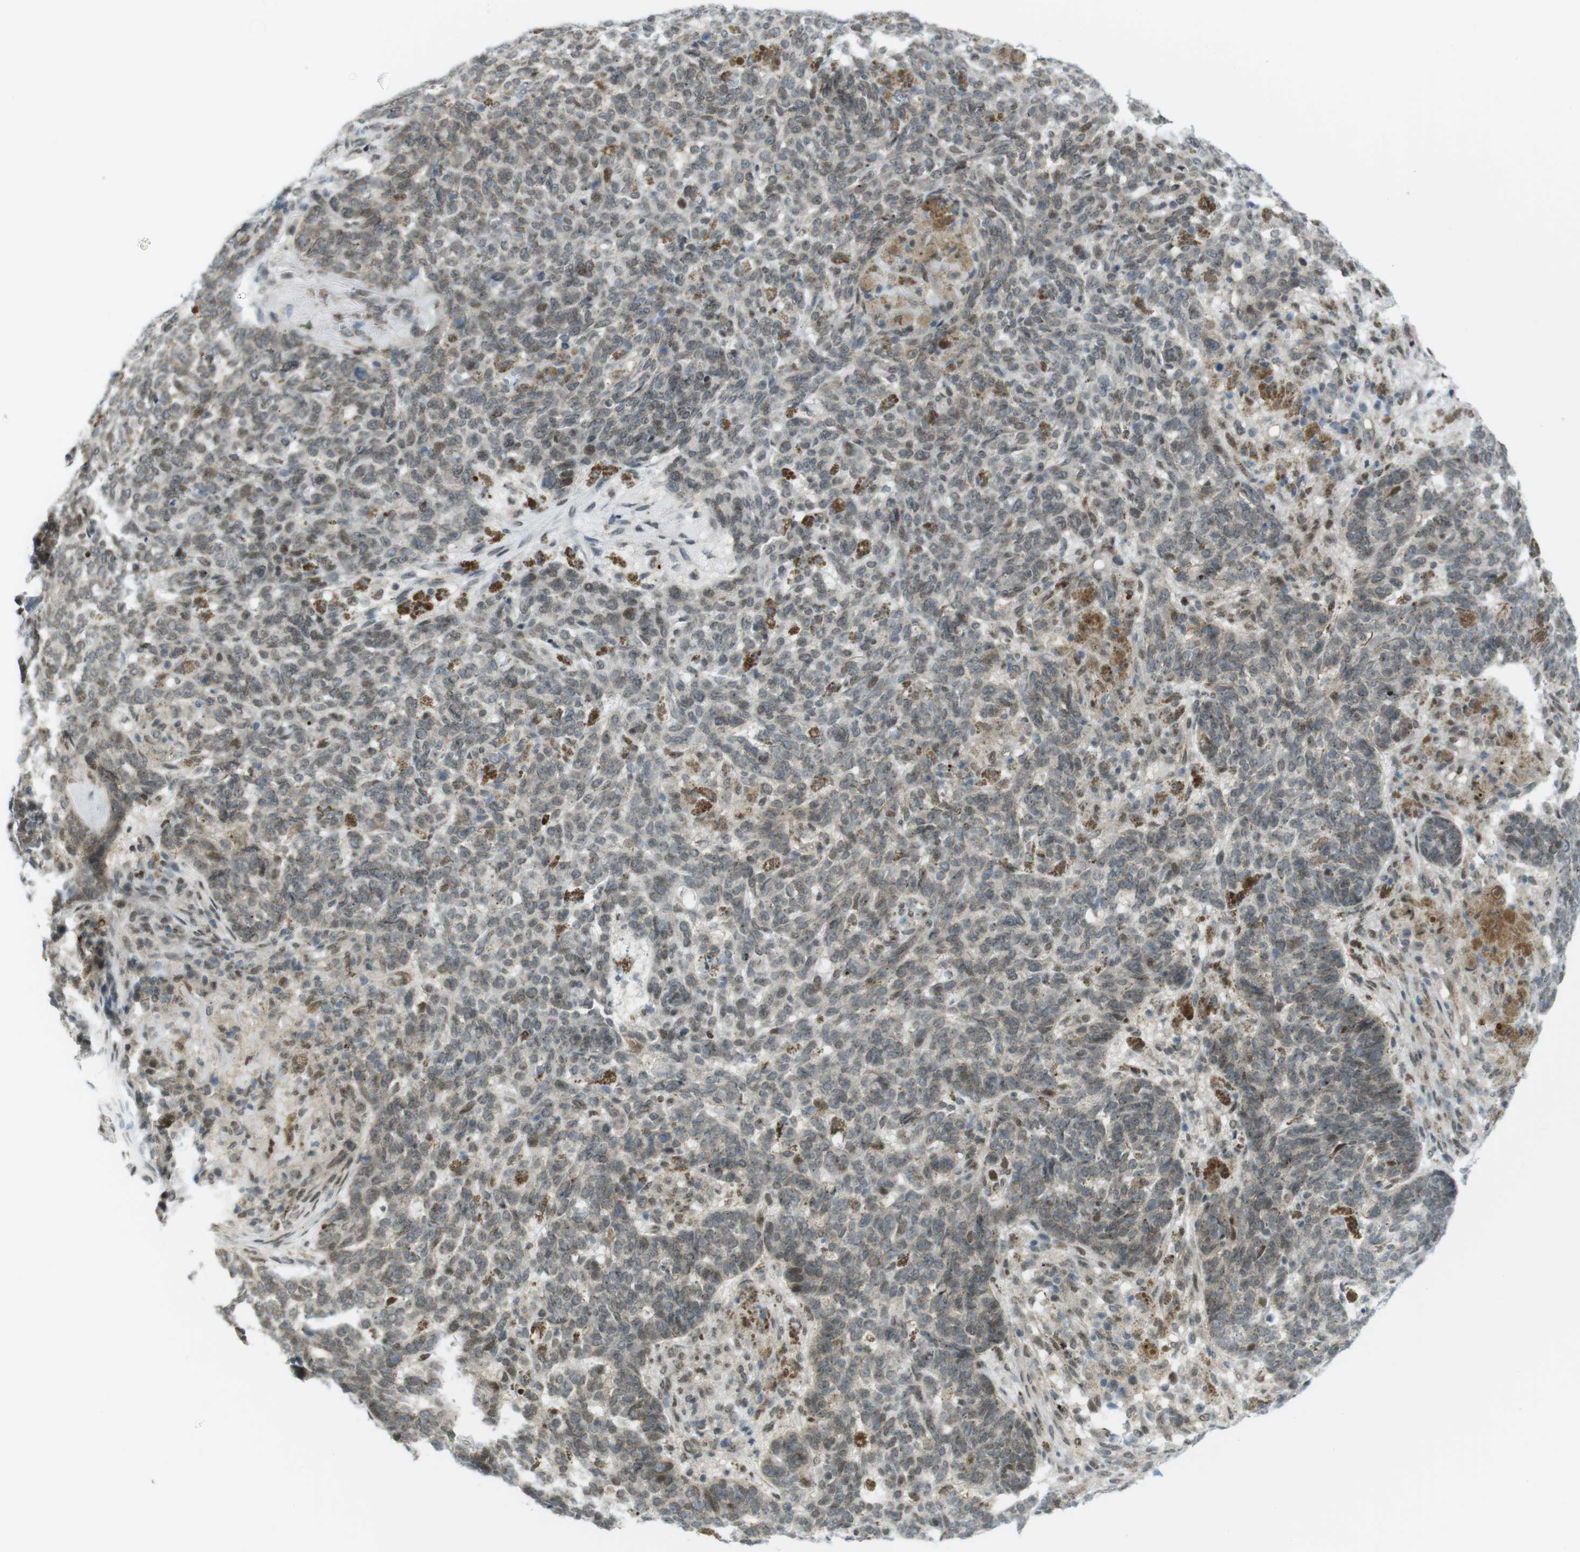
{"staining": {"intensity": "weak", "quantity": ">75%", "location": "nuclear"}, "tissue": "skin cancer", "cell_type": "Tumor cells", "image_type": "cancer", "snomed": [{"axis": "morphology", "description": "Basal cell carcinoma"}, {"axis": "topography", "description": "Skin"}], "caption": "Immunohistochemical staining of skin cancer (basal cell carcinoma) exhibits low levels of weak nuclear protein positivity in about >75% of tumor cells. The staining was performed using DAB to visualize the protein expression in brown, while the nuclei were stained in blue with hematoxylin (Magnification: 20x).", "gene": "UBB", "patient": {"sex": "male", "age": 85}}